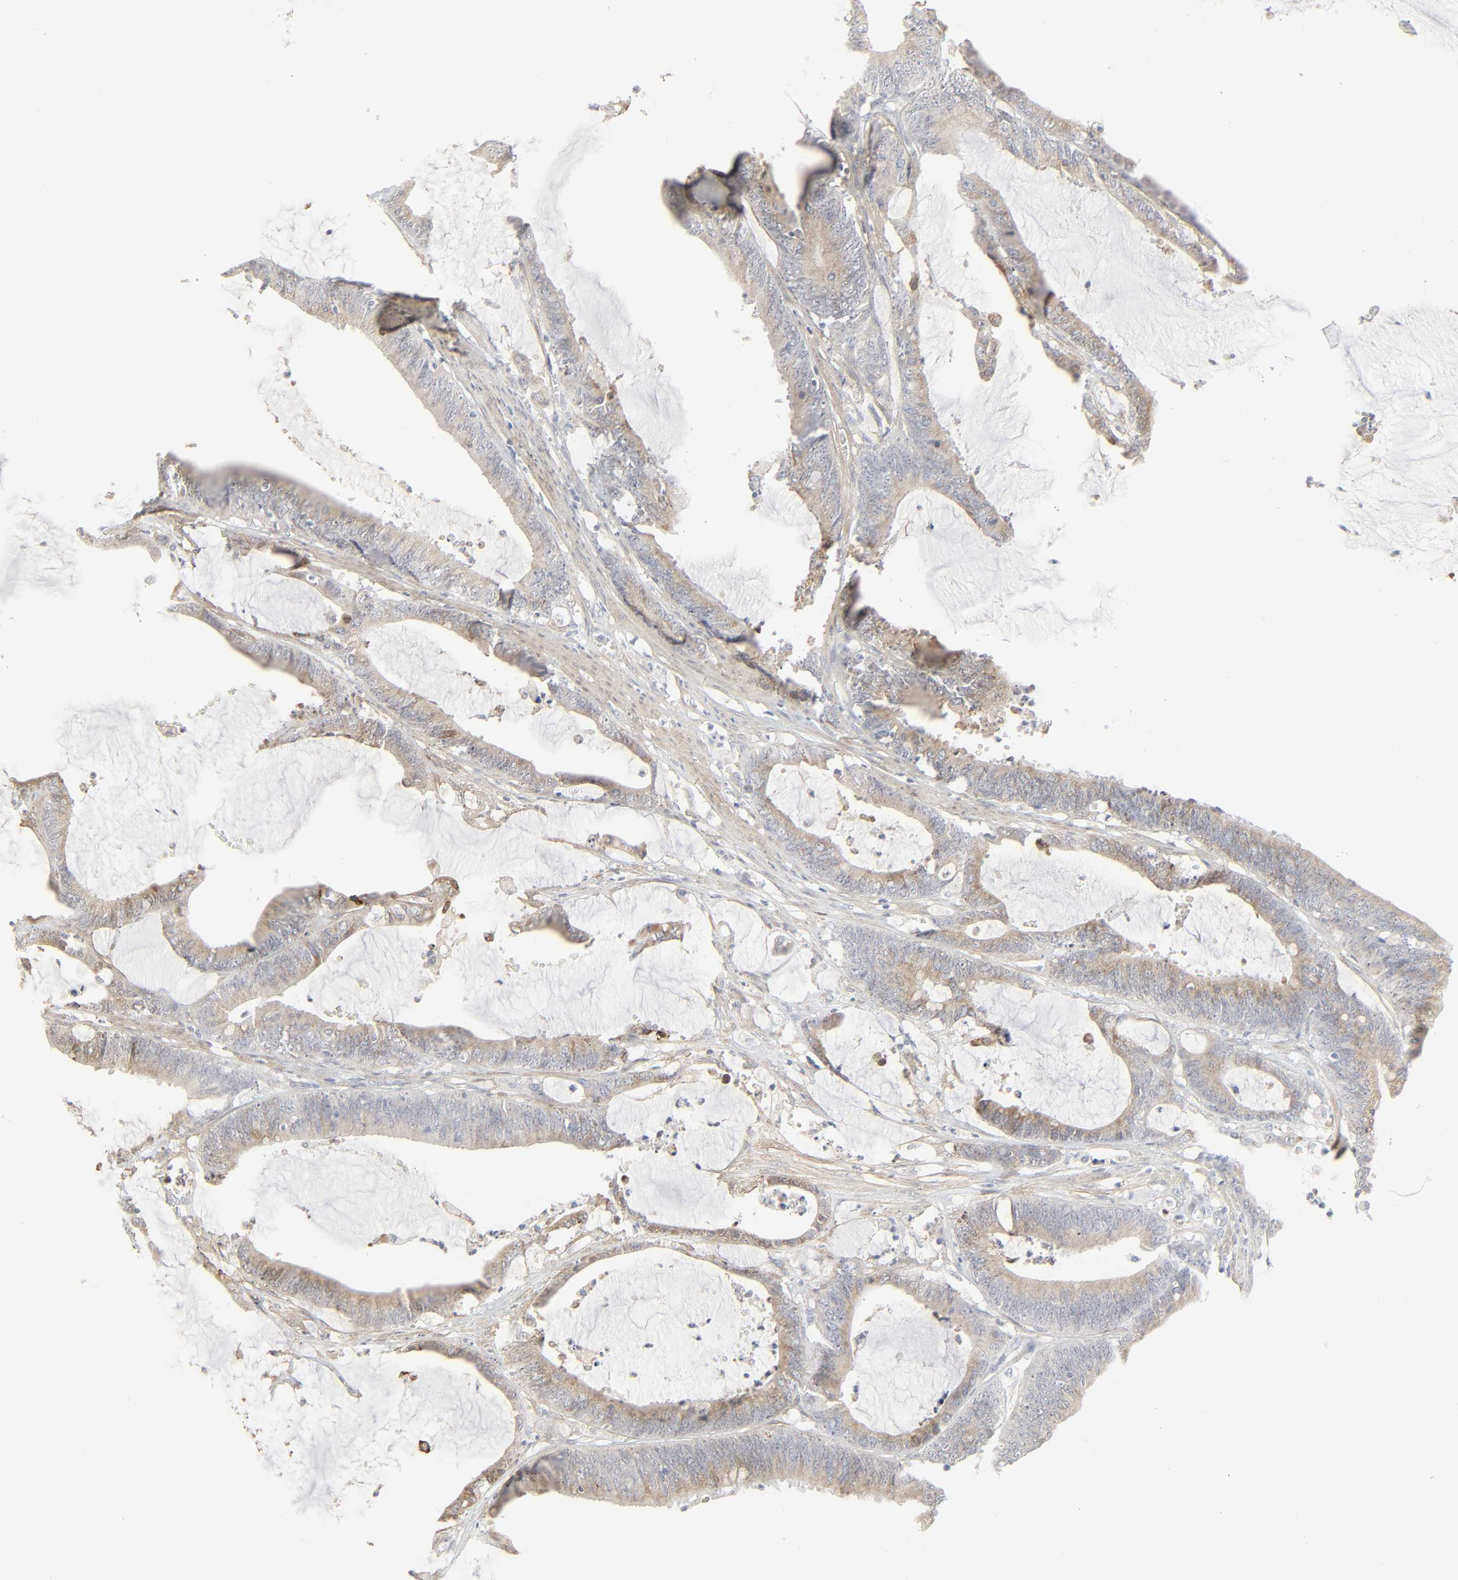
{"staining": {"intensity": "weak", "quantity": ">75%", "location": "cytoplasmic/membranous"}, "tissue": "colorectal cancer", "cell_type": "Tumor cells", "image_type": "cancer", "snomed": [{"axis": "morphology", "description": "Adenocarcinoma, NOS"}, {"axis": "topography", "description": "Rectum"}], "caption": "Protein expression analysis of colorectal cancer demonstrates weak cytoplasmic/membranous expression in about >75% of tumor cells.", "gene": "ZBTB16", "patient": {"sex": "female", "age": 66}}